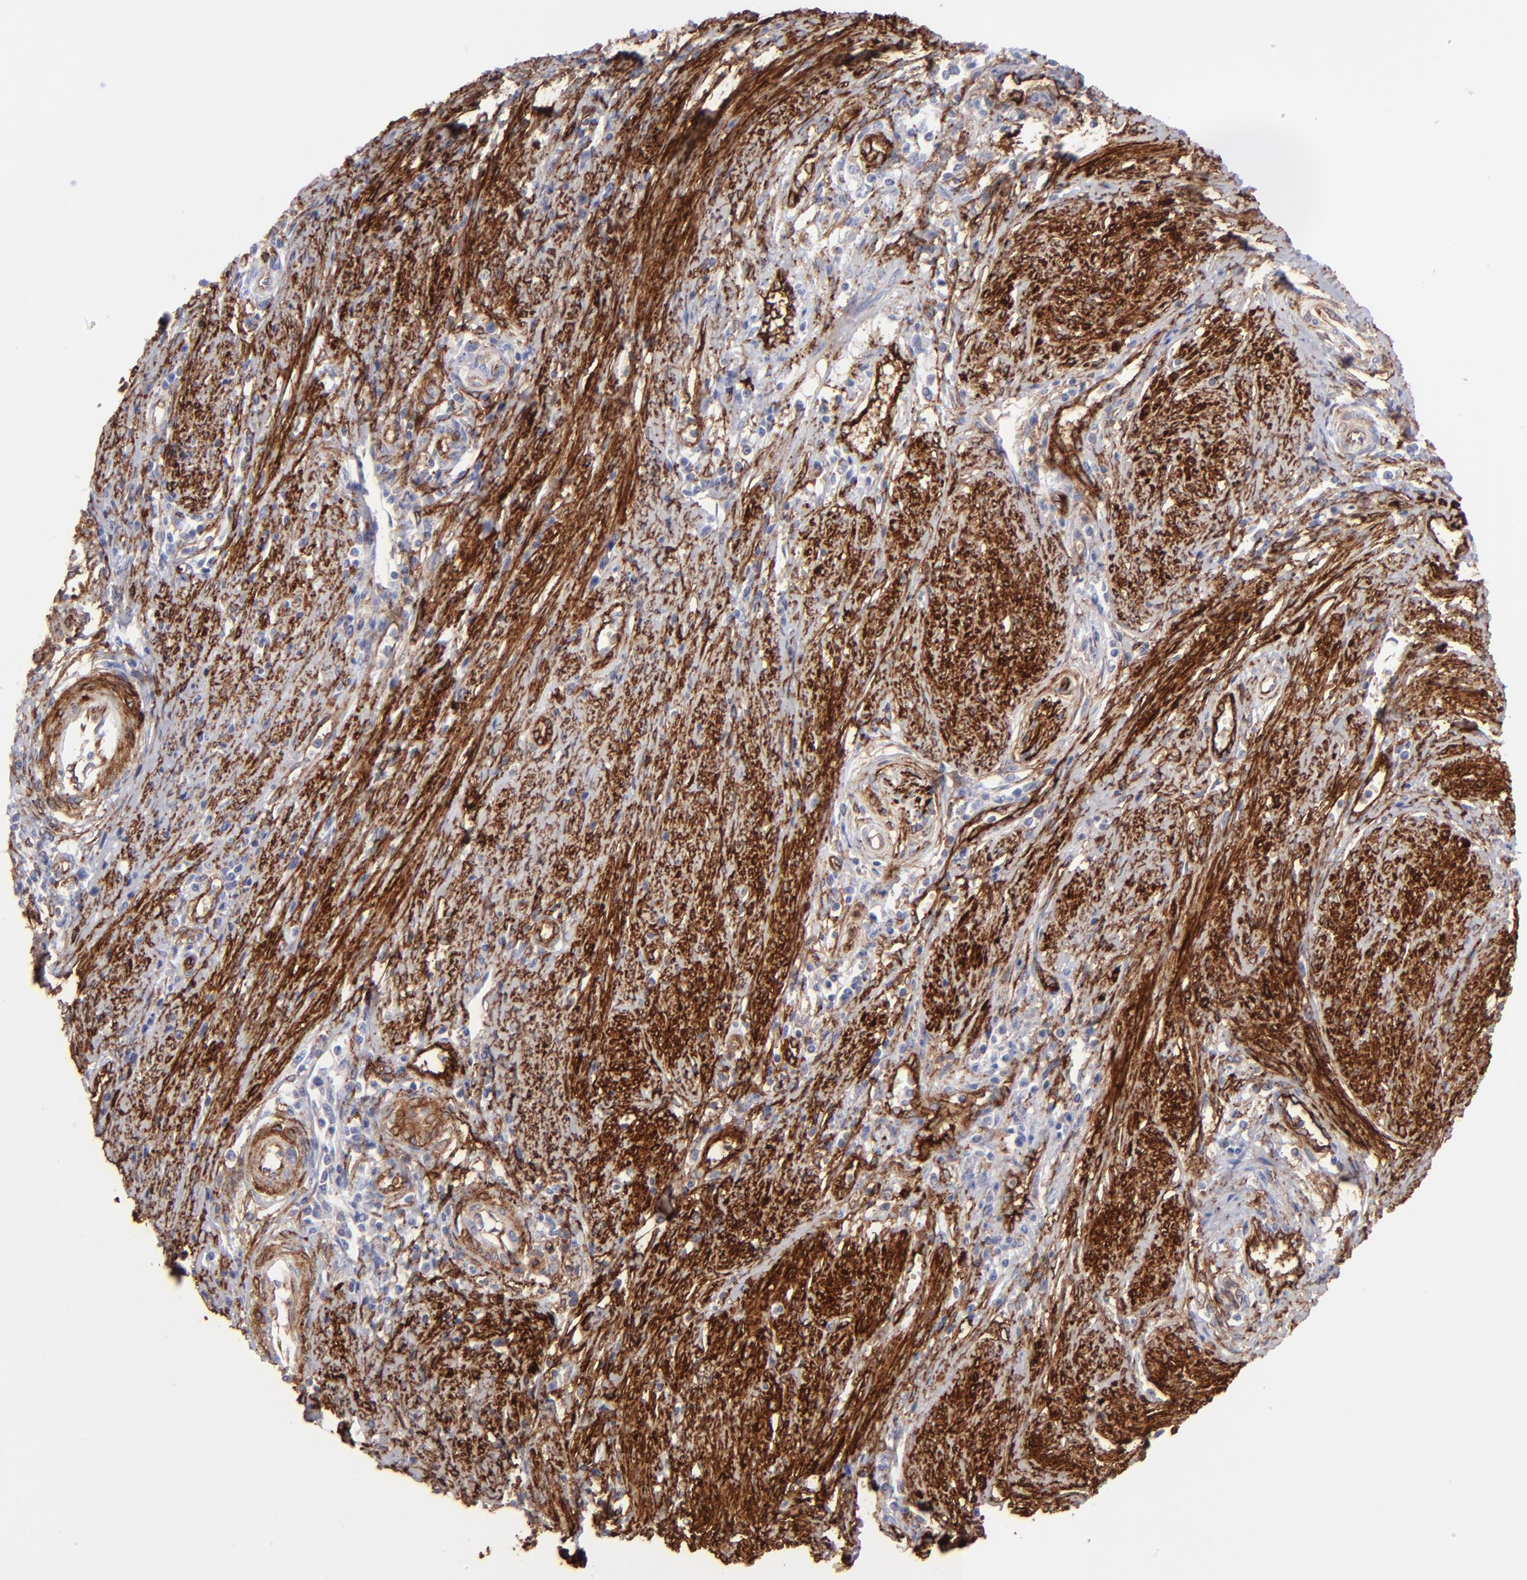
{"staining": {"intensity": "strong", "quantity": ">75%", "location": "cytoplasmic/membranous"}, "tissue": "cervical cancer", "cell_type": "Tumor cells", "image_type": "cancer", "snomed": [{"axis": "morphology", "description": "Adenocarcinoma, NOS"}, {"axis": "topography", "description": "Cervix"}], "caption": "Human cervical cancer (adenocarcinoma) stained for a protein (brown) exhibits strong cytoplasmic/membranous positive expression in approximately >75% of tumor cells.", "gene": "AHNAK2", "patient": {"sex": "female", "age": 36}}